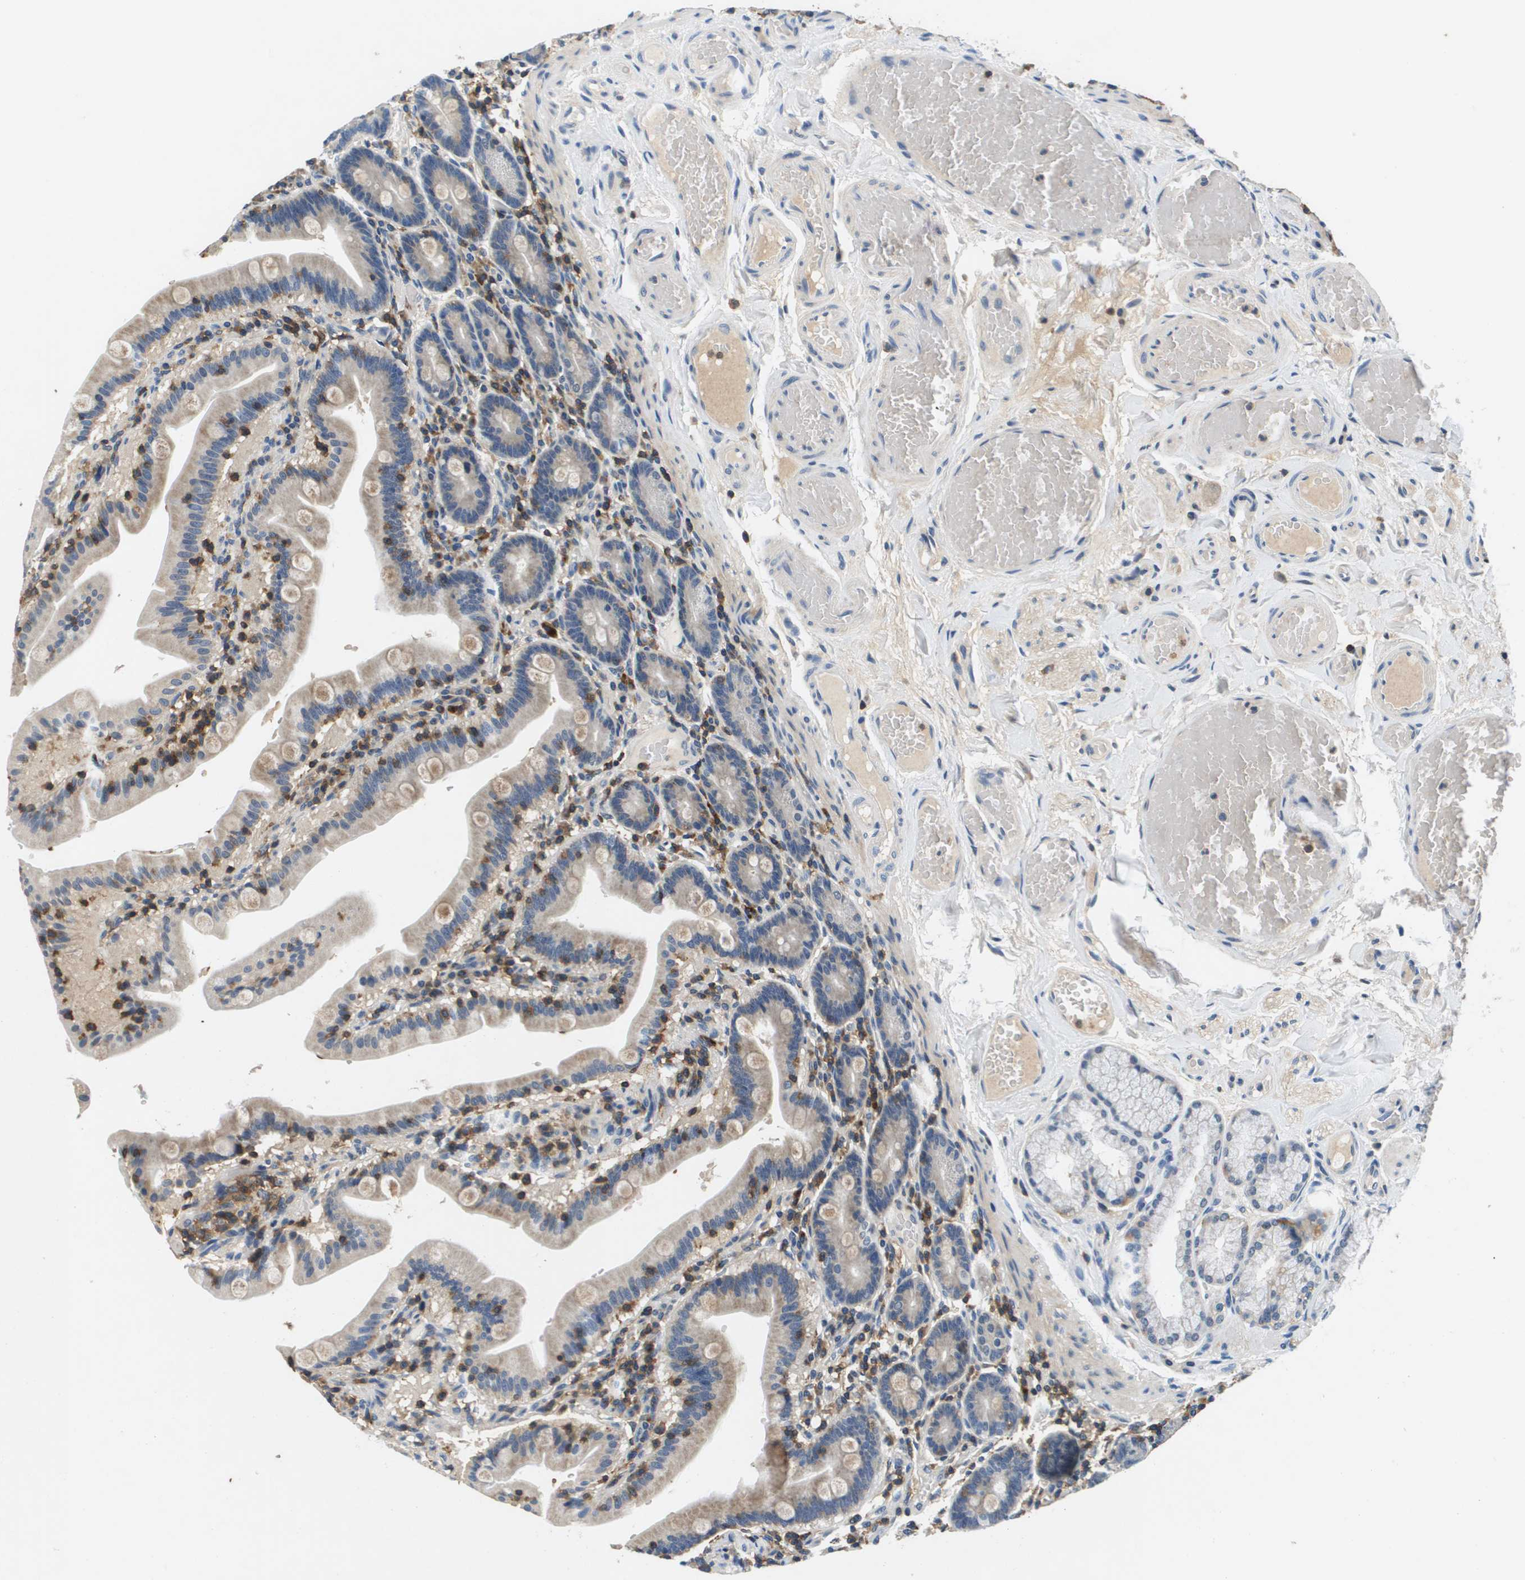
{"staining": {"intensity": "weak", "quantity": ">75%", "location": "cytoplasmic/membranous"}, "tissue": "duodenum", "cell_type": "Glandular cells", "image_type": "normal", "snomed": [{"axis": "morphology", "description": "Normal tissue, NOS"}, {"axis": "topography", "description": "Duodenum"}], "caption": "Immunohistochemical staining of benign duodenum shows >75% levels of weak cytoplasmic/membranous protein staining in approximately >75% of glandular cells.", "gene": "KCNQ5", "patient": {"sex": "male", "age": 54}}